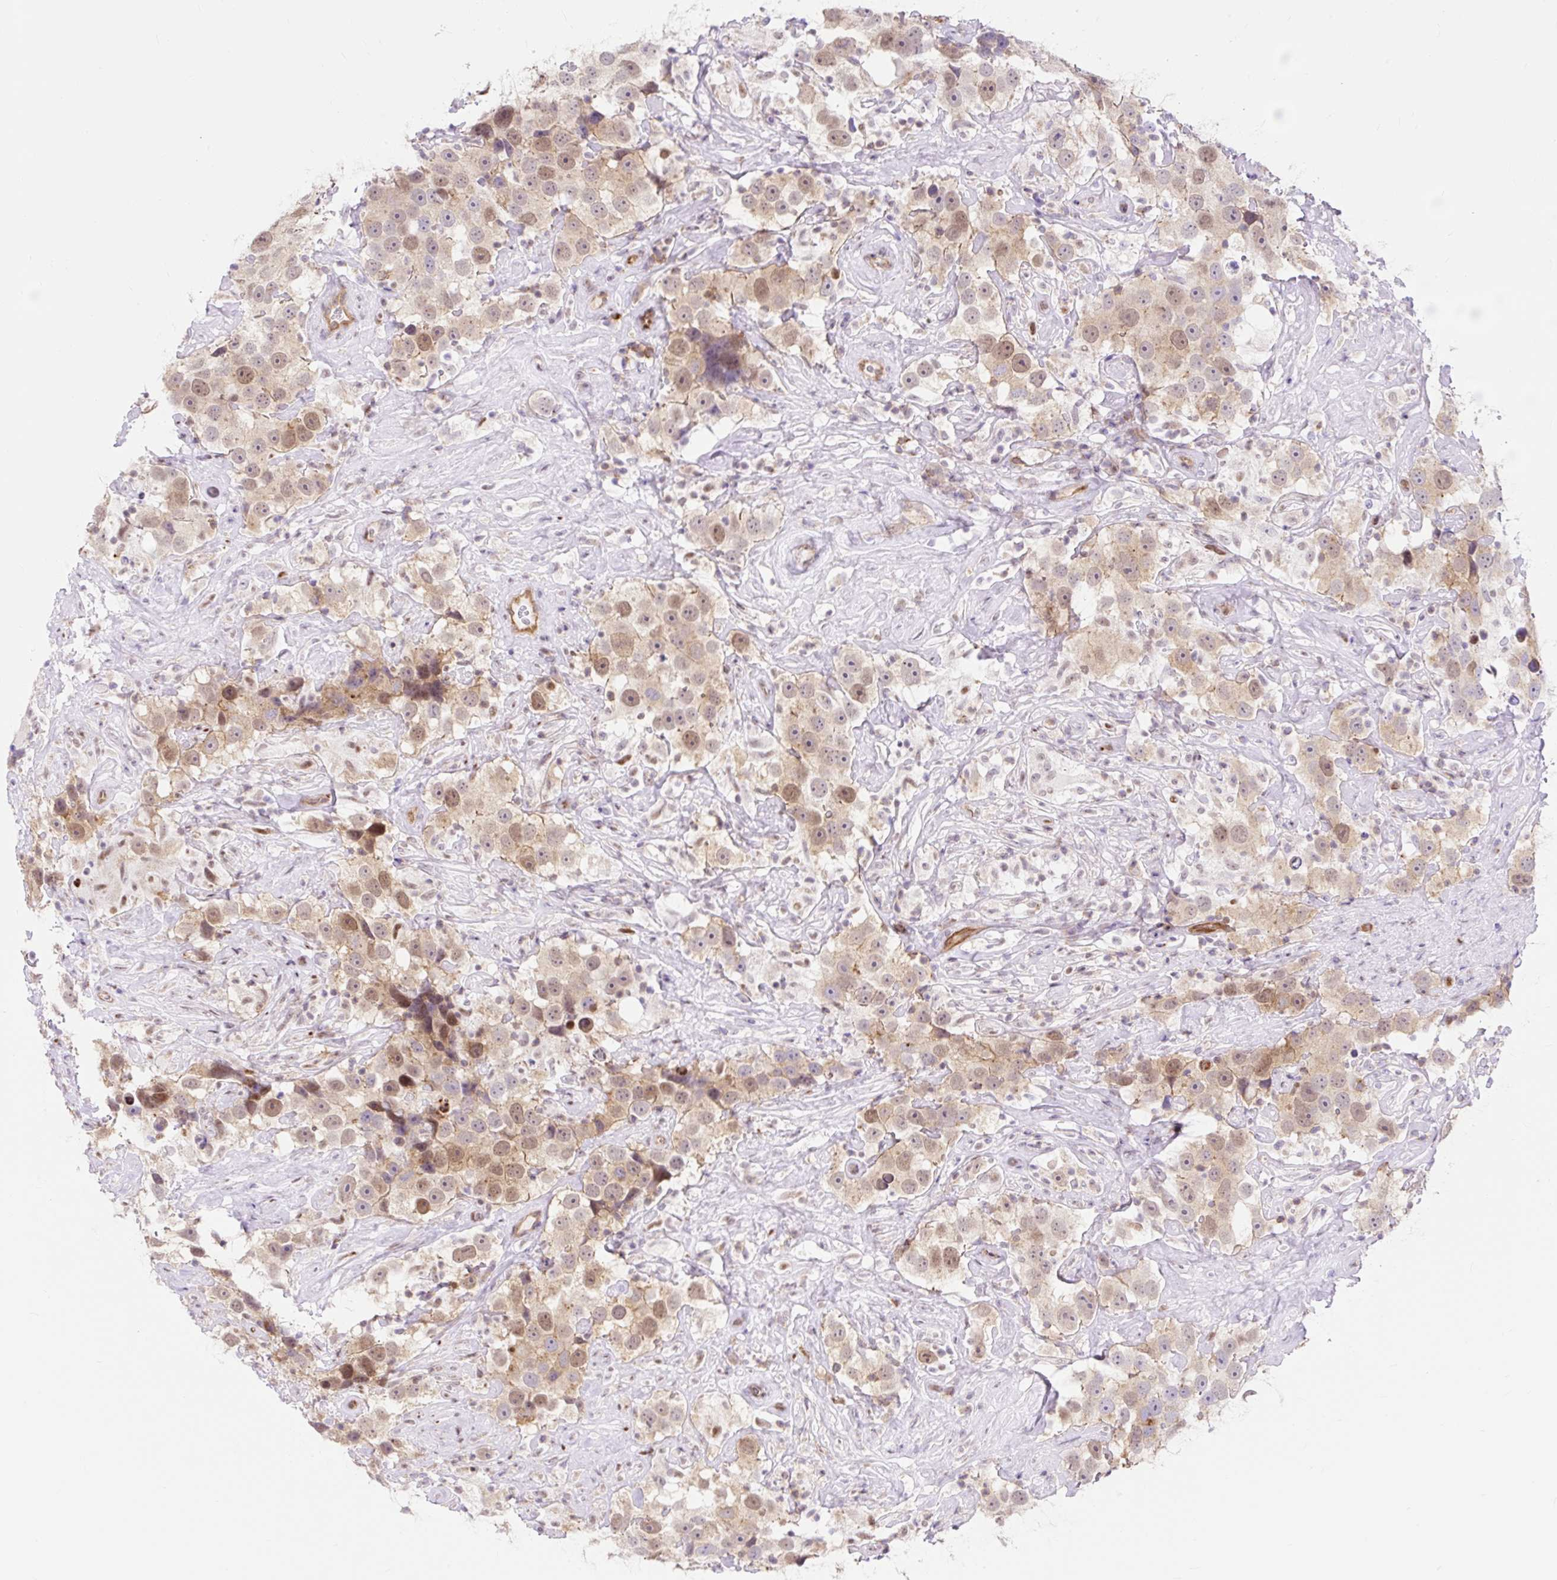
{"staining": {"intensity": "weak", "quantity": "25%-75%", "location": "cytoplasmic/membranous,nuclear"}, "tissue": "testis cancer", "cell_type": "Tumor cells", "image_type": "cancer", "snomed": [{"axis": "morphology", "description": "Seminoma, NOS"}, {"axis": "topography", "description": "Testis"}], "caption": "Brown immunohistochemical staining in human testis cancer reveals weak cytoplasmic/membranous and nuclear staining in approximately 25%-75% of tumor cells.", "gene": "HIP1R", "patient": {"sex": "male", "age": 49}}